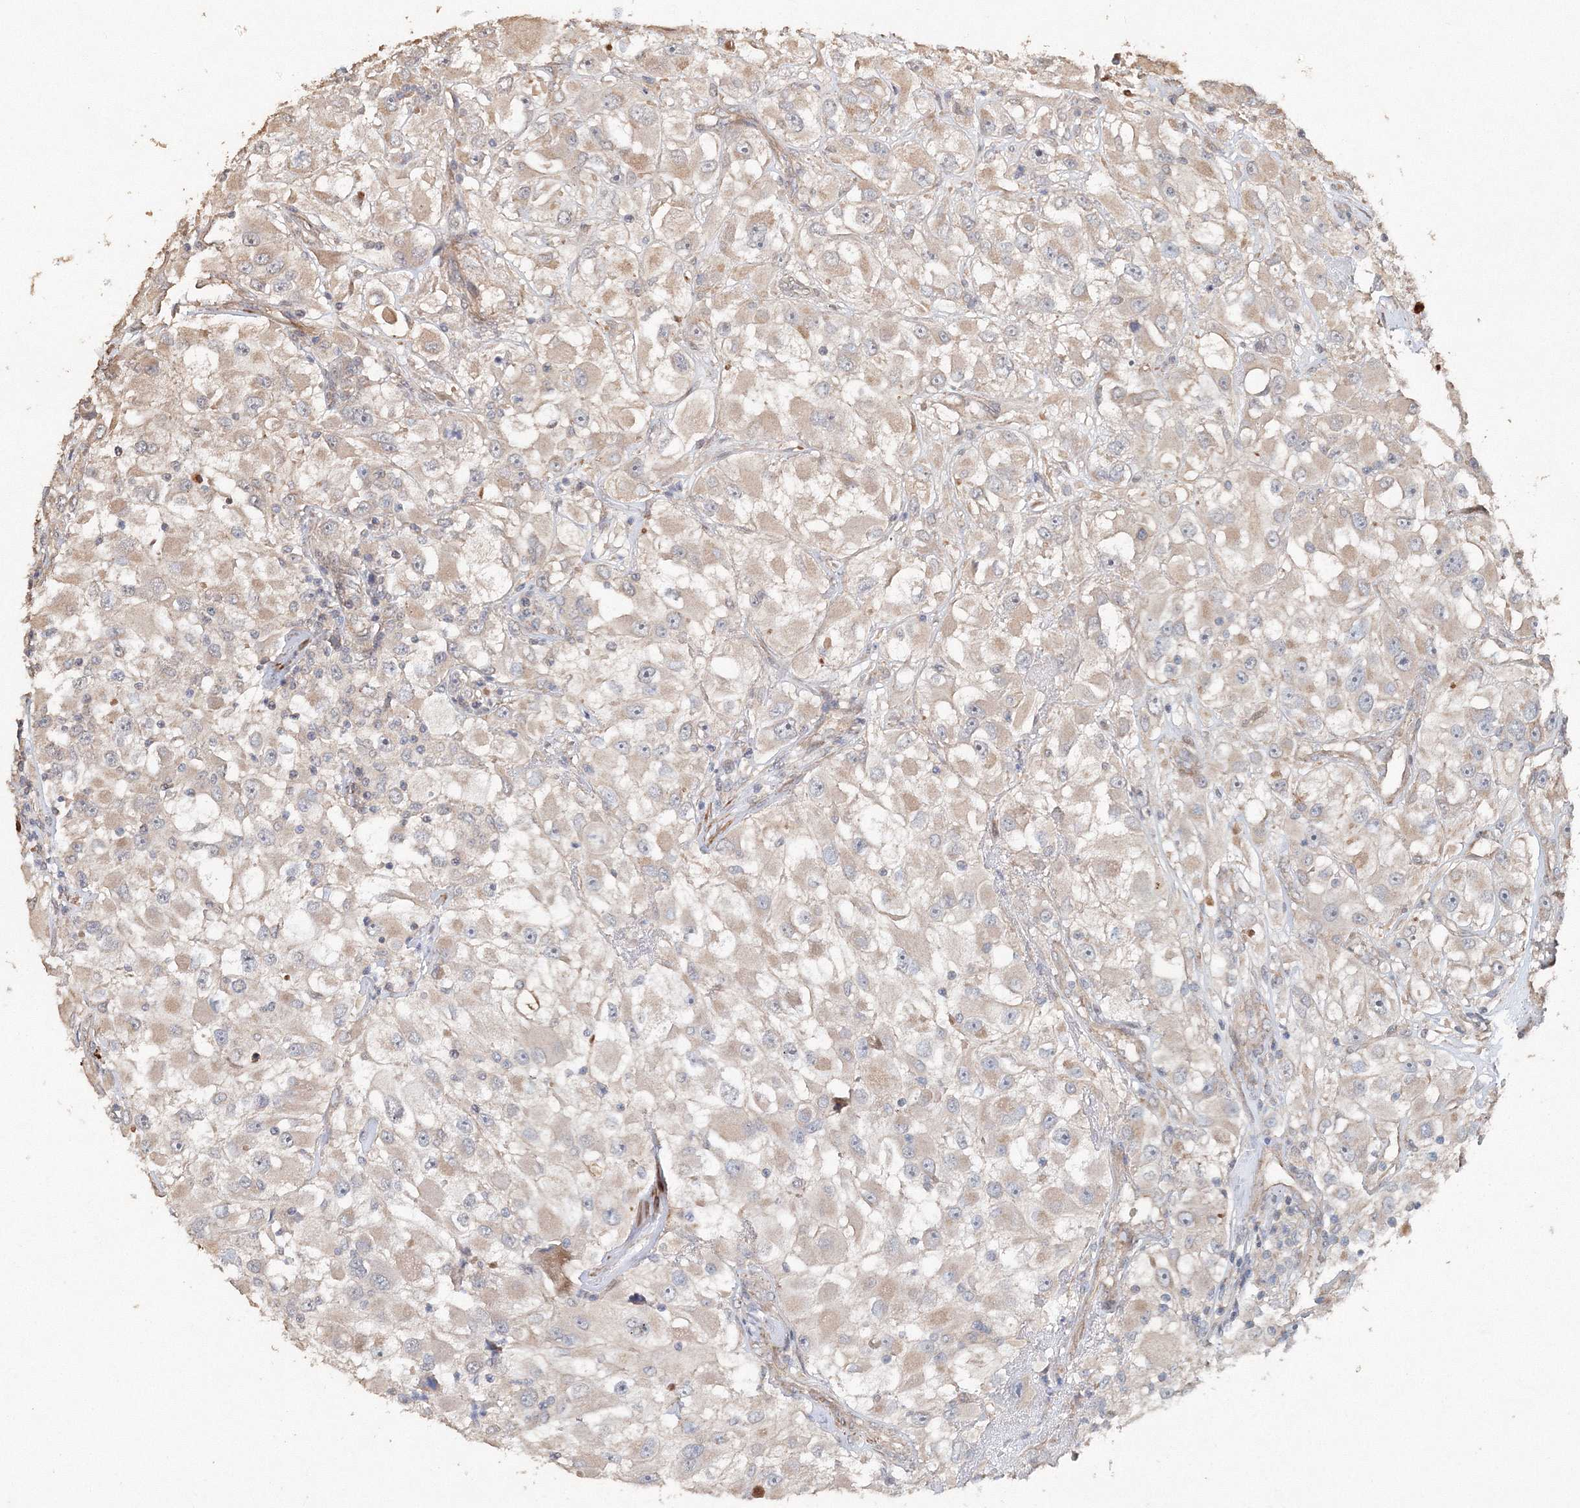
{"staining": {"intensity": "weak", "quantity": "25%-75%", "location": "cytoplasmic/membranous"}, "tissue": "renal cancer", "cell_type": "Tumor cells", "image_type": "cancer", "snomed": [{"axis": "morphology", "description": "Adenocarcinoma, NOS"}, {"axis": "topography", "description": "Kidney"}], "caption": "IHC histopathology image of adenocarcinoma (renal) stained for a protein (brown), which reveals low levels of weak cytoplasmic/membranous positivity in about 25%-75% of tumor cells.", "gene": "NALF2", "patient": {"sex": "female", "age": 52}}